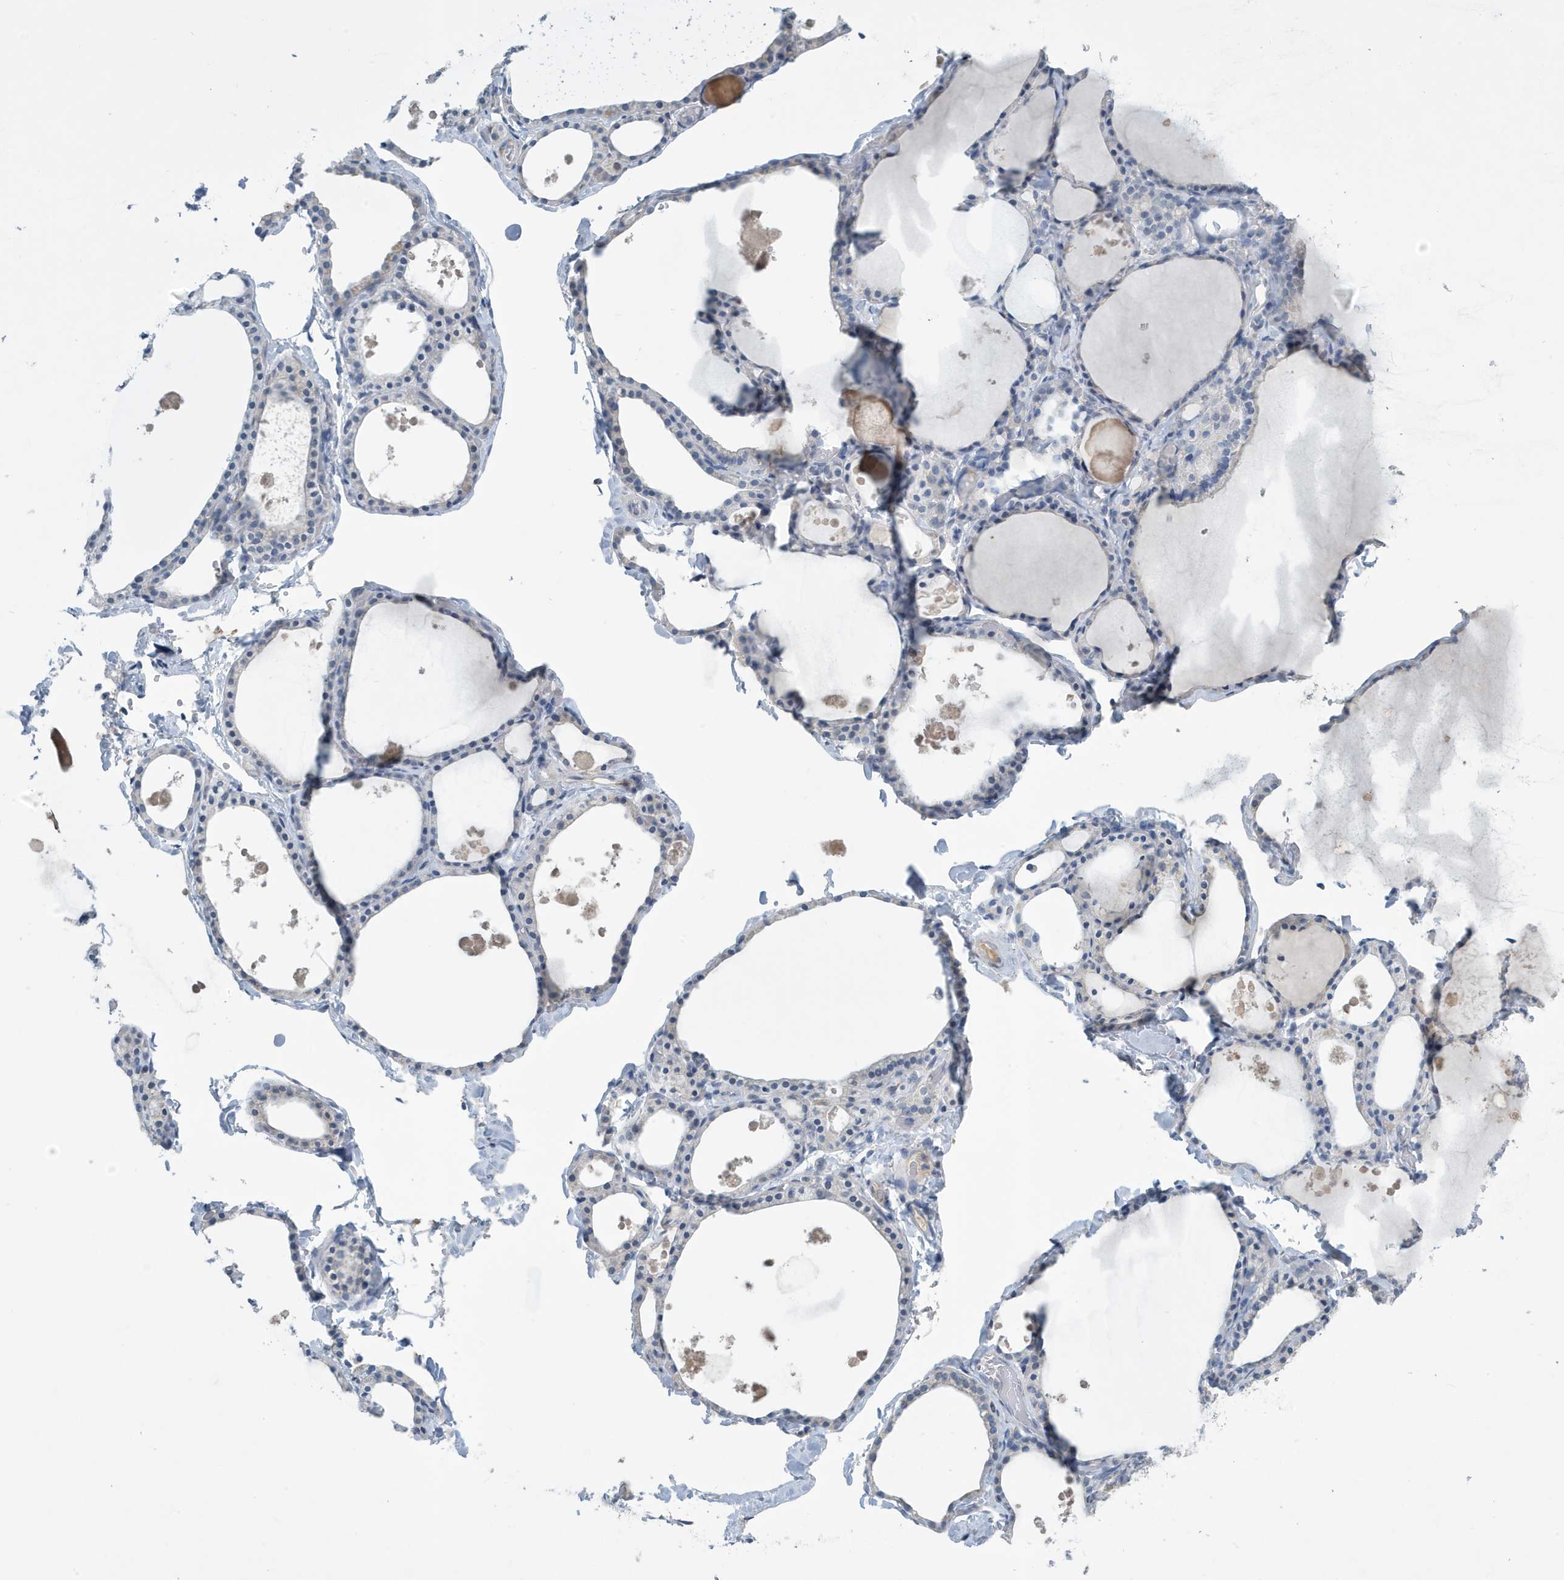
{"staining": {"intensity": "negative", "quantity": "none", "location": "none"}, "tissue": "thyroid gland", "cell_type": "Glandular cells", "image_type": "normal", "snomed": [{"axis": "morphology", "description": "Normal tissue, NOS"}, {"axis": "topography", "description": "Thyroid gland"}], "caption": "Immunohistochemical staining of benign thyroid gland displays no significant staining in glandular cells. Brightfield microscopy of immunohistochemistry stained with DAB (brown) and hematoxylin (blue), captured at high magnification.", "gene": "UGT2B4", "patient": {"sex": "male", "age": 56}}